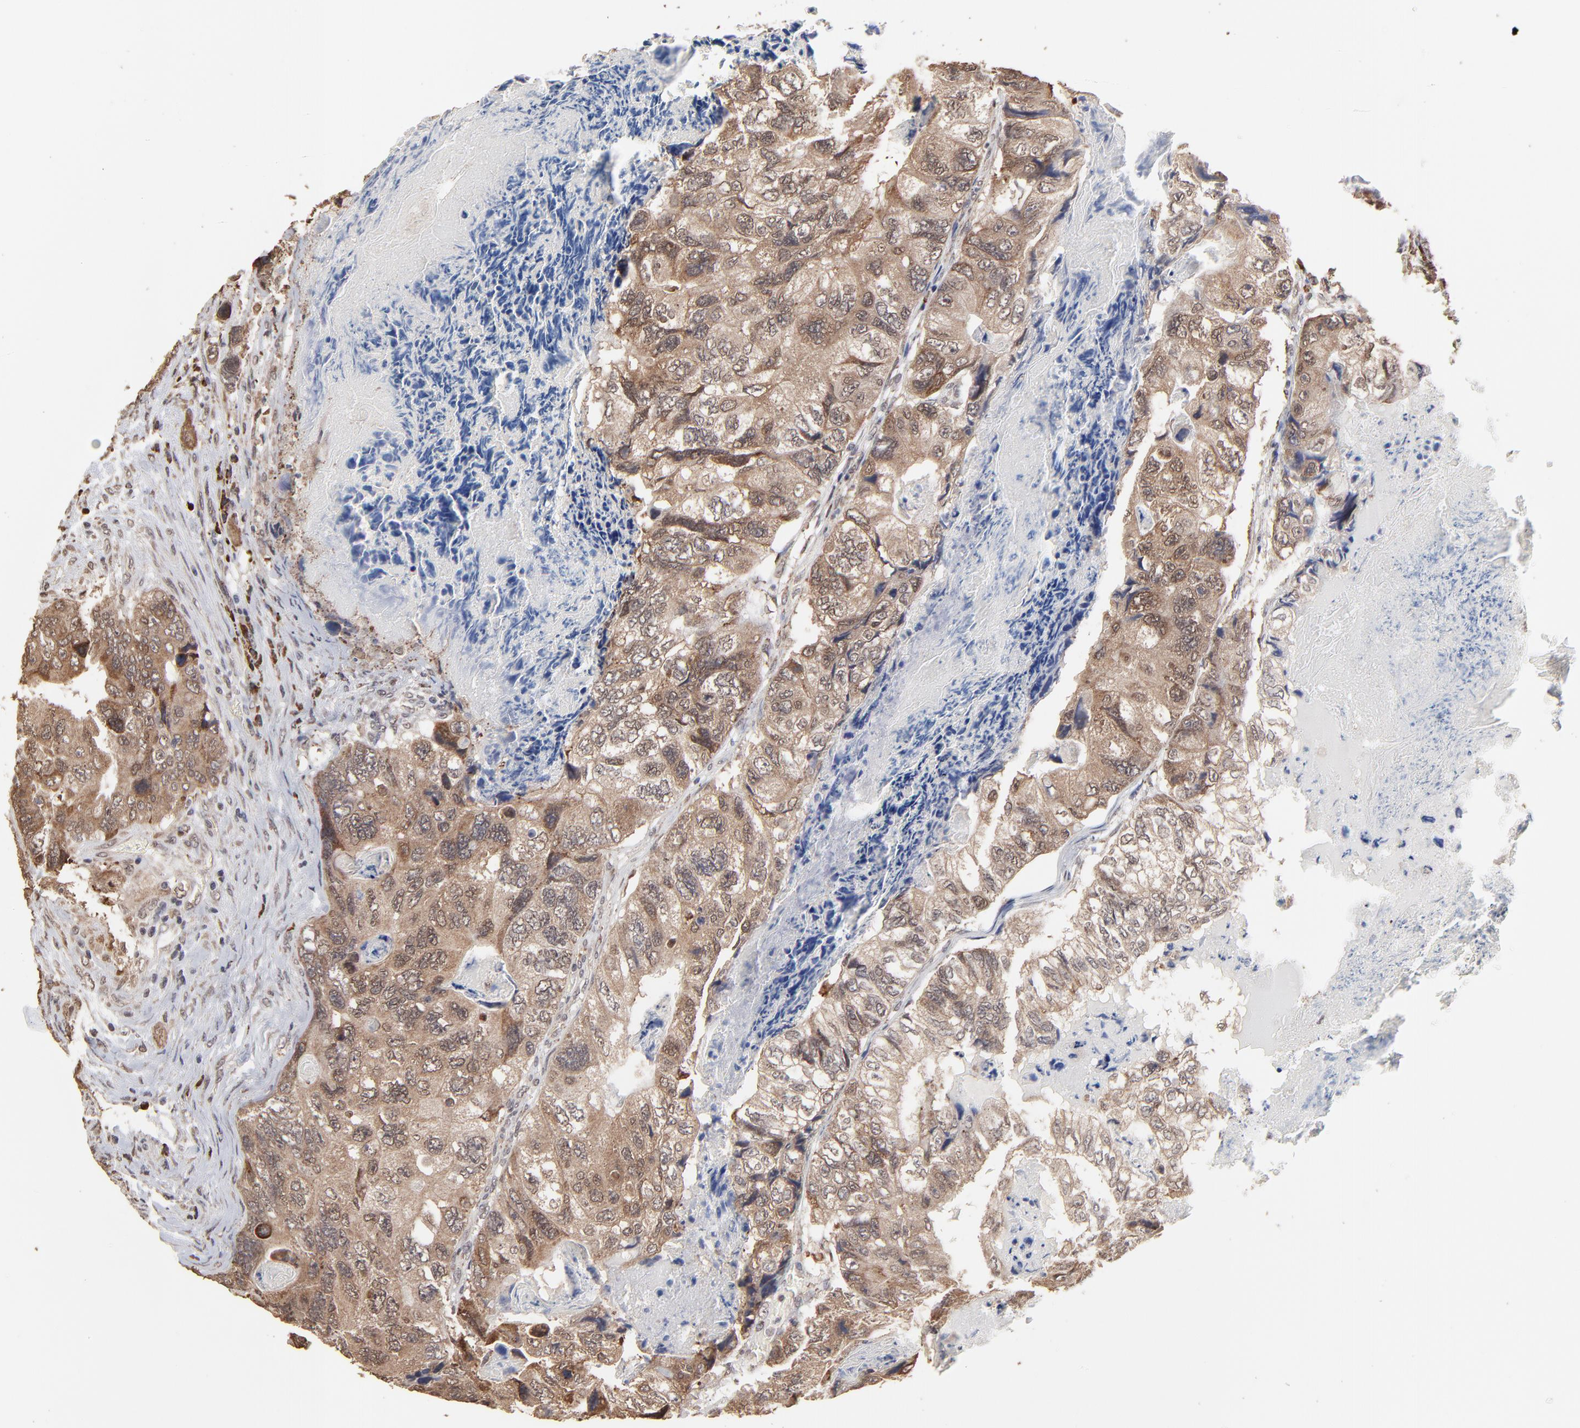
{"staining": {"intensity": "moderate", "quantity": ">75%", "location": "cytoplasmic/membranous"}, "tissue": "colorectal cancer", "cell_type": "Tumor cells", "image_type": "cancer", "snomed": [{"axis": "morphology", "description": "Adenocarcinoma, NOS"}, {"axis": "topography", "description": "Rectum"}], "caption": "Tumor cells reveal moderate cytoplasmic/membranous staining in about >75% of cells in colorectal cancer. The protein is shown in brown color, while the nuclei are stained blue.", "gene": "CHM", "patient": {"sex": "female", "age": 82}}